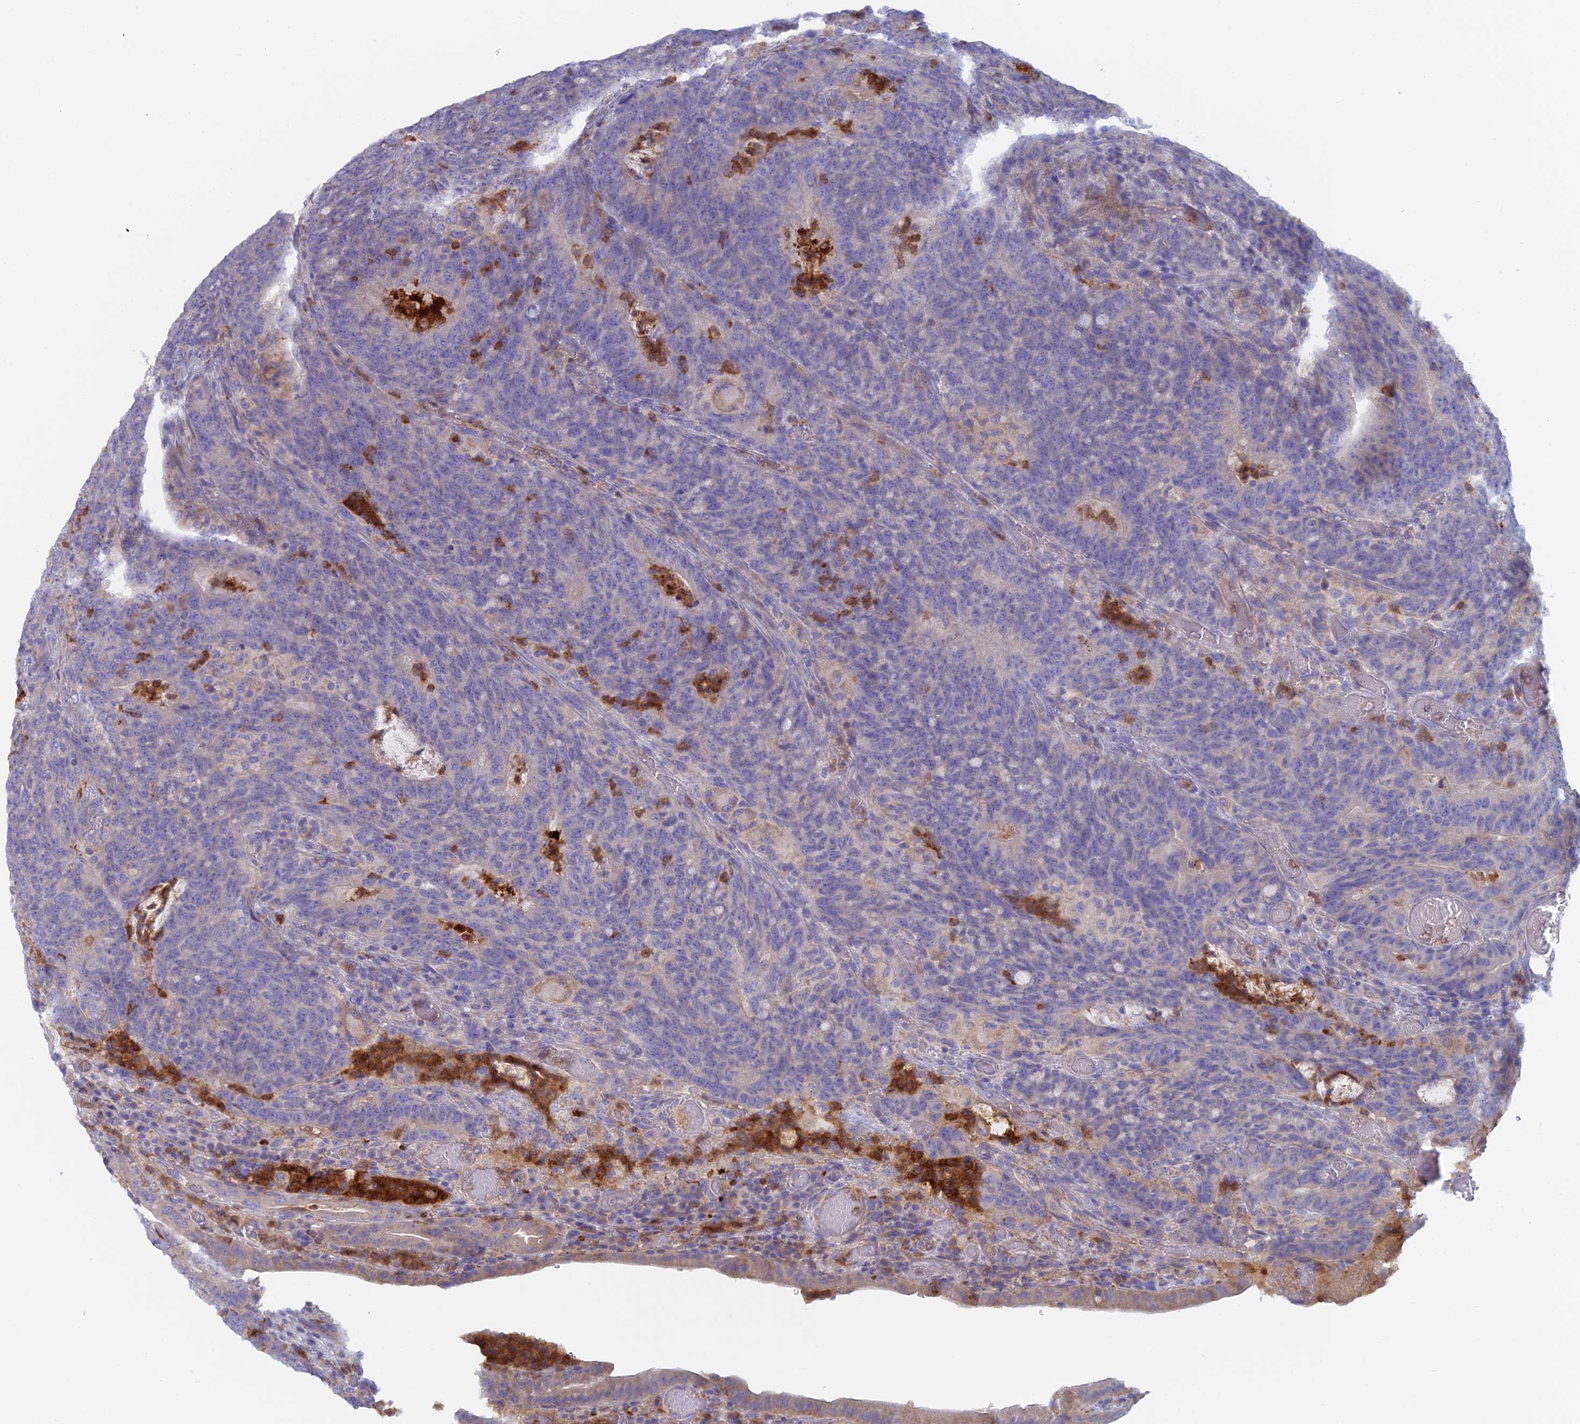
{"staining": {"intensity": "weak", "quantity": "<25%", "location": "cytoplasmic/membranous"}, "tissue": "colorectal cancer", "cell_type": "Tumor cells", "image_type": "cancer", "snomed": [{"axis": "morphology", "description": "Normal tissue, NOS"}, {"axis": "morphology", "description": "Adenocarcinoma, NOS"}, {"axis": "topography", "description": "Colon"}], "caption": "A high-resolution micrograph shows immunohistochemistry staining of colorectal cancer (adenocarcinoma), which shows no significant staining in tumor cells. (Stains: DAB (3,3'-diaminobenzidine) immunohistochemistry with hematoxylin counter stain, Microscopy: brightfield microscopy at high magnification).", "gene": "IFTAP", "patient": {"sex": "female", "age": 75}}